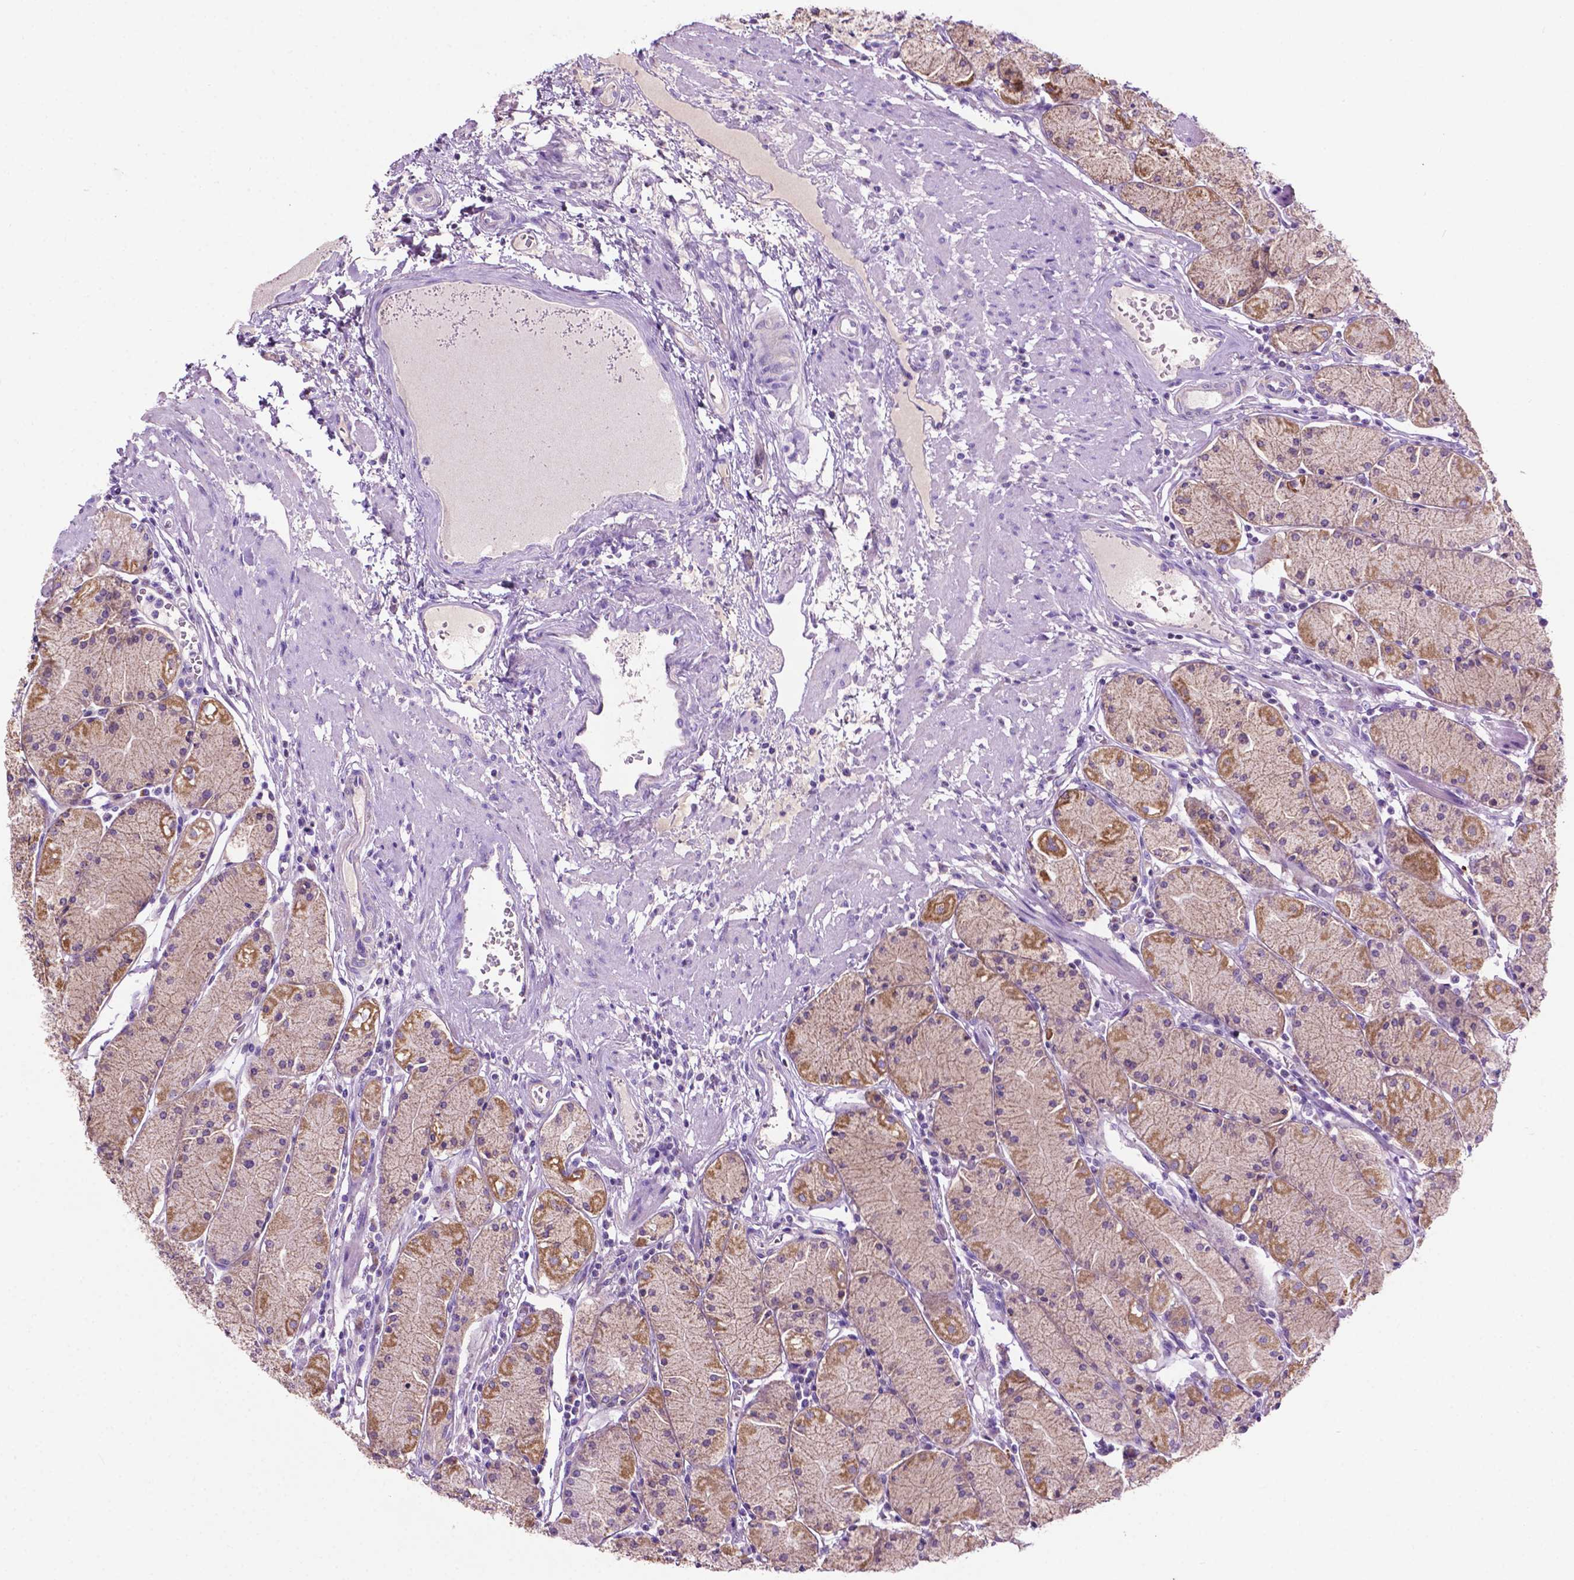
{"staining": {"intensity": "moderate", "quantity": "25%-75%", "location": "cytoplasmic/membranous"}, "tissue": "stomach", "cell_type": "Glandular cells", "image_type": "normal", "snomed": [{"axis": "morphology", "description": "Normal tissue, NOS"}, {"axis": "topography", "description": "Stomach, upper"}], "caption": "Protein expression analysis of benign stomach exhibits moderate cytoplasmic/membranous positivity in about 25%-75% of glandular cells.", "gene": "PHYHIP", "patient": {"sex": "male", "age": 69}}